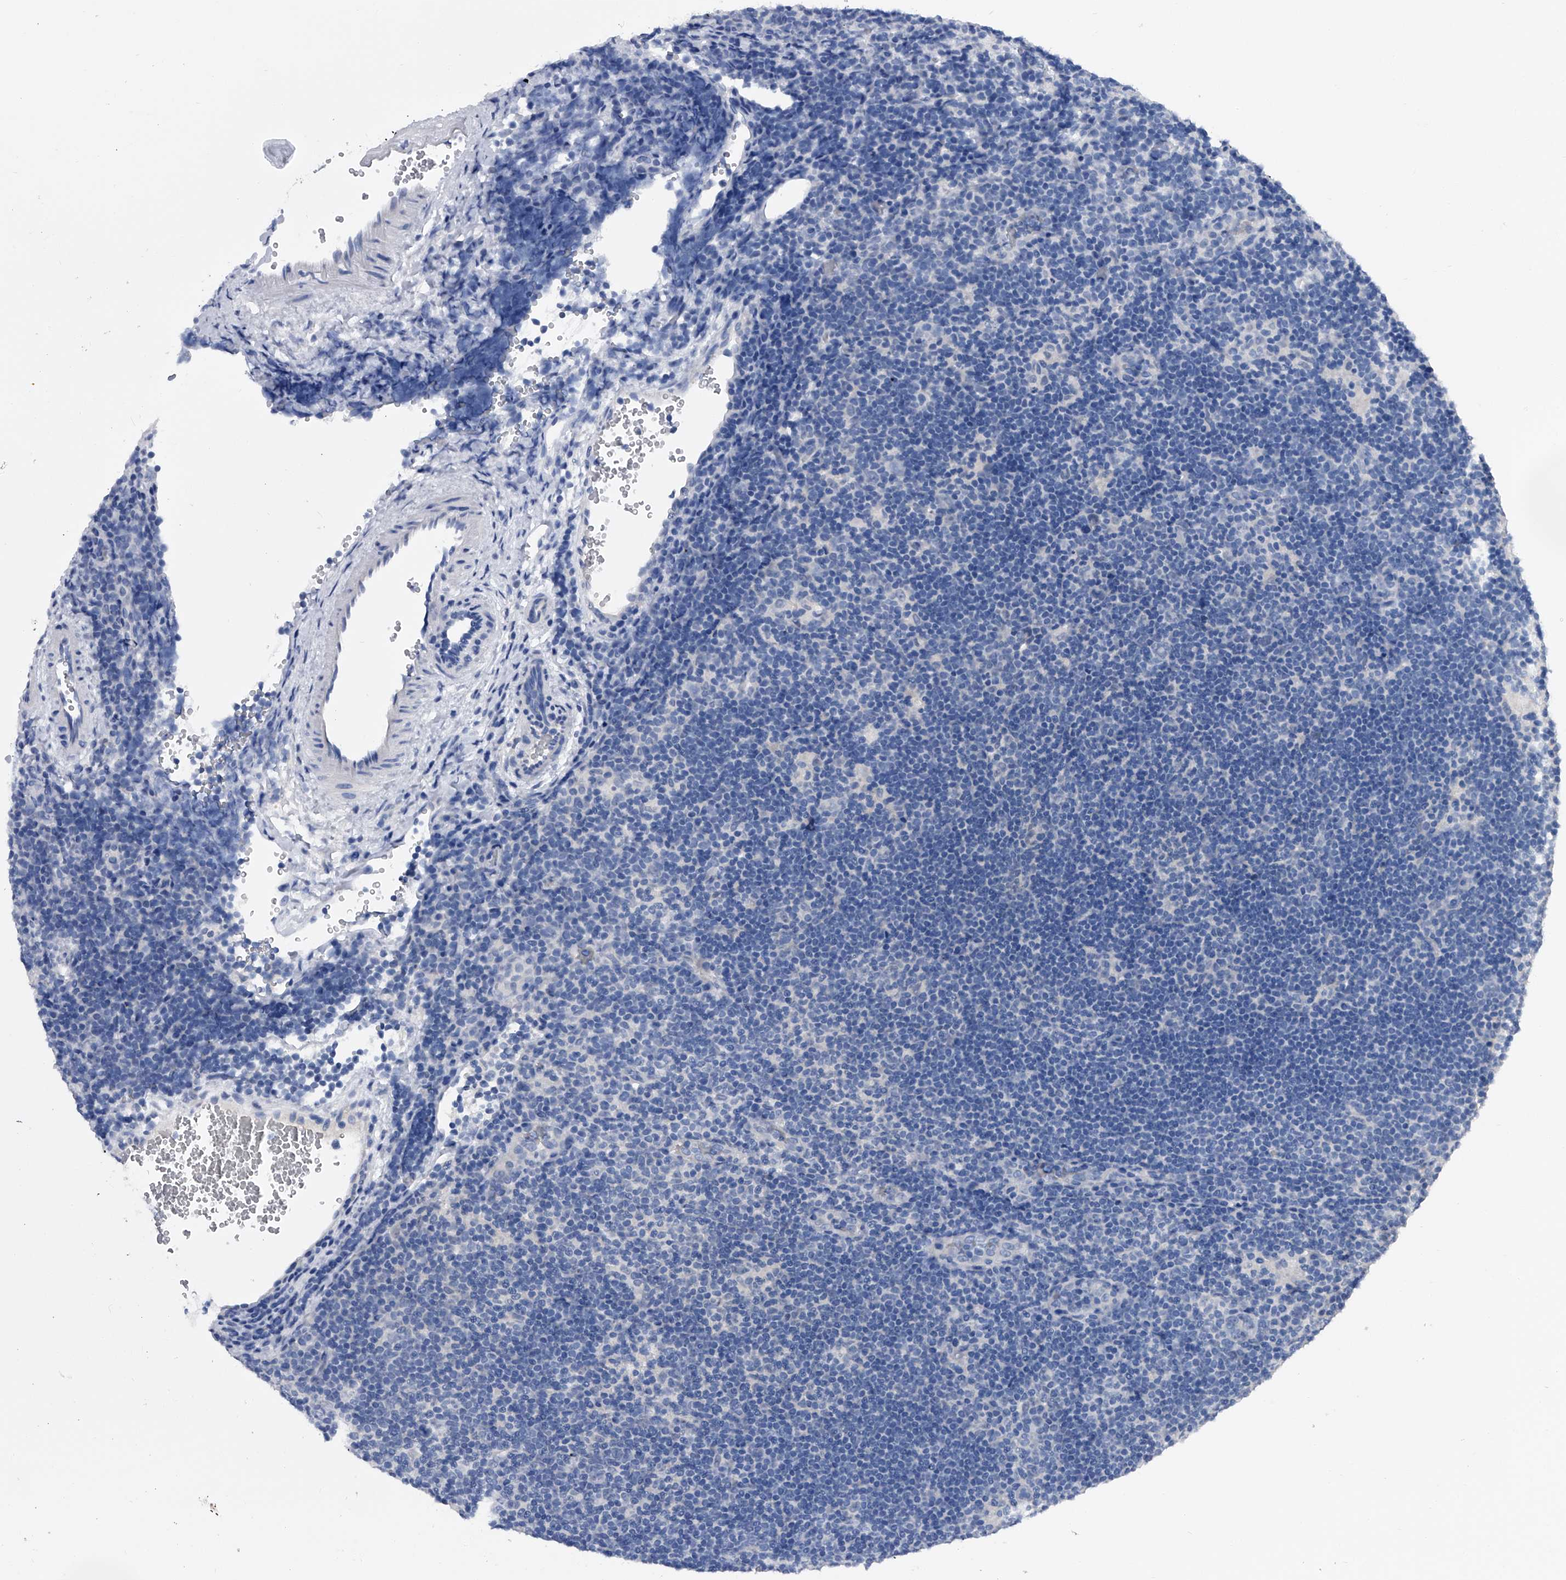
{"staining": {"intensity": "negative", "quantity": "none", "location": "none"}, "tissue": "lymphoma", "cell_type": "Tumor cells", "image_type": "cancer", "snomed": [{"axis": "morphology", "description": "Hodgkin's disease, NOS"}, {"axis": "topography", "description": "Lymph node"}], "caption": "High power microscopy image of an immunohistochemistry (IHC) image of Hodgkin's disease, revealing no significant staining in tumor cells. (Stains: DAB (3,3'-diaminobenzidine) immunohistochemistry (IHC) with hematoxylin counter stain, Microscopy: brightfield microscopy at high magnification).", "gene": "EFCAB7", "patient": {"sex": "female", "age": 57}}